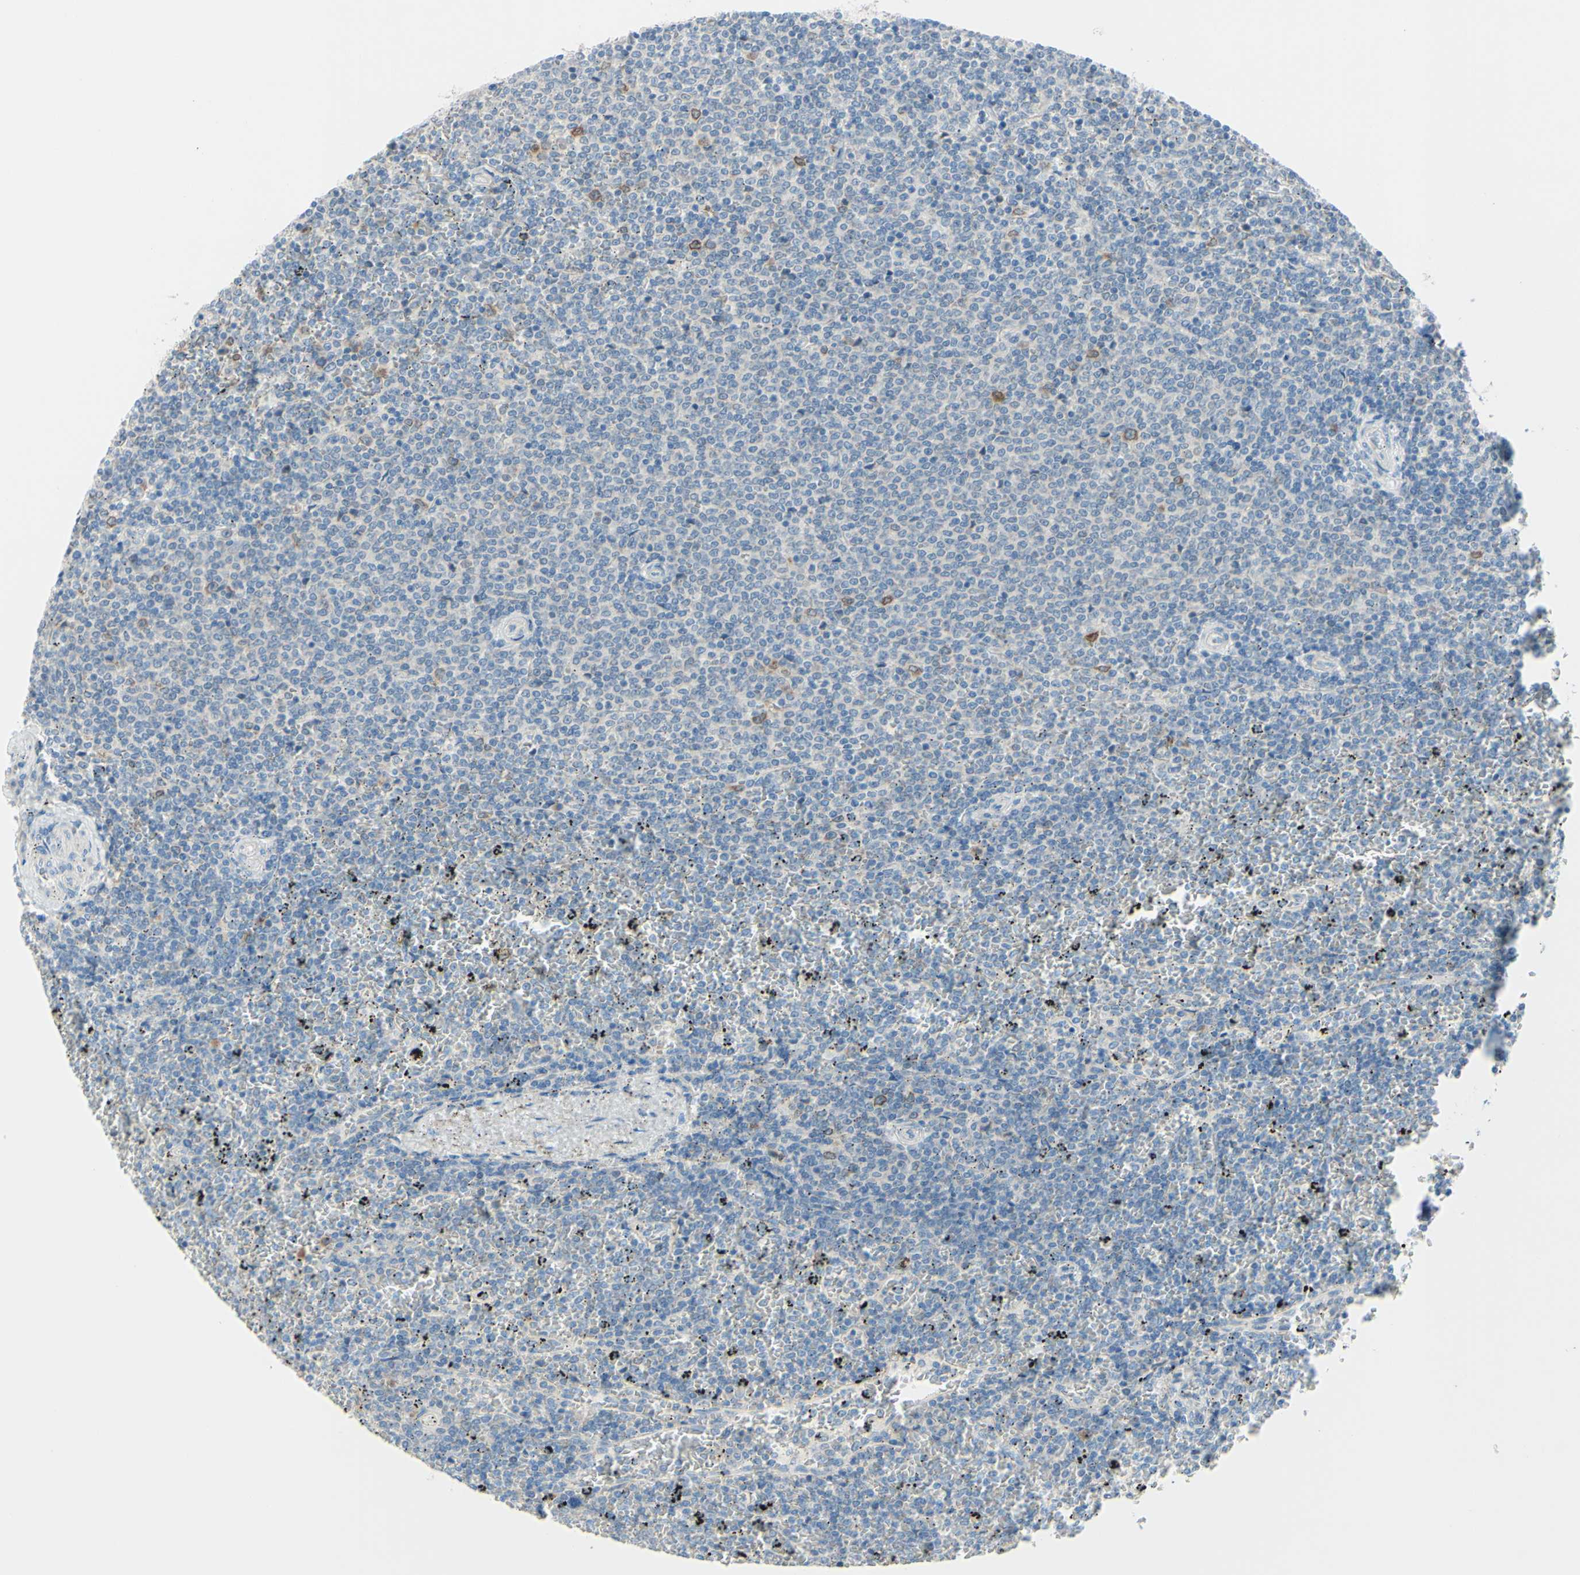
{"staining": {"intensity": "negative", "quantity": "none", "location": "none"}, "tissue": "lymphoma", "cell_type": "Tumor cells", "image_type": "cancer", "snomed": [{"axis": "morphology", "description": "Malignant lymphoma, non-Hodgkin's type, Low grade"}, {"axis": "topography", "description": "Spleen"}], "caption": "This is a image of immunohistochemistry (IHC) staining of malignant lymphoma, non-Hodgkin's type (low-grade), which shows no positivity in tumor cells.", "gene": "FDFT1", "patient": {"sex": "female", "age": 77}}